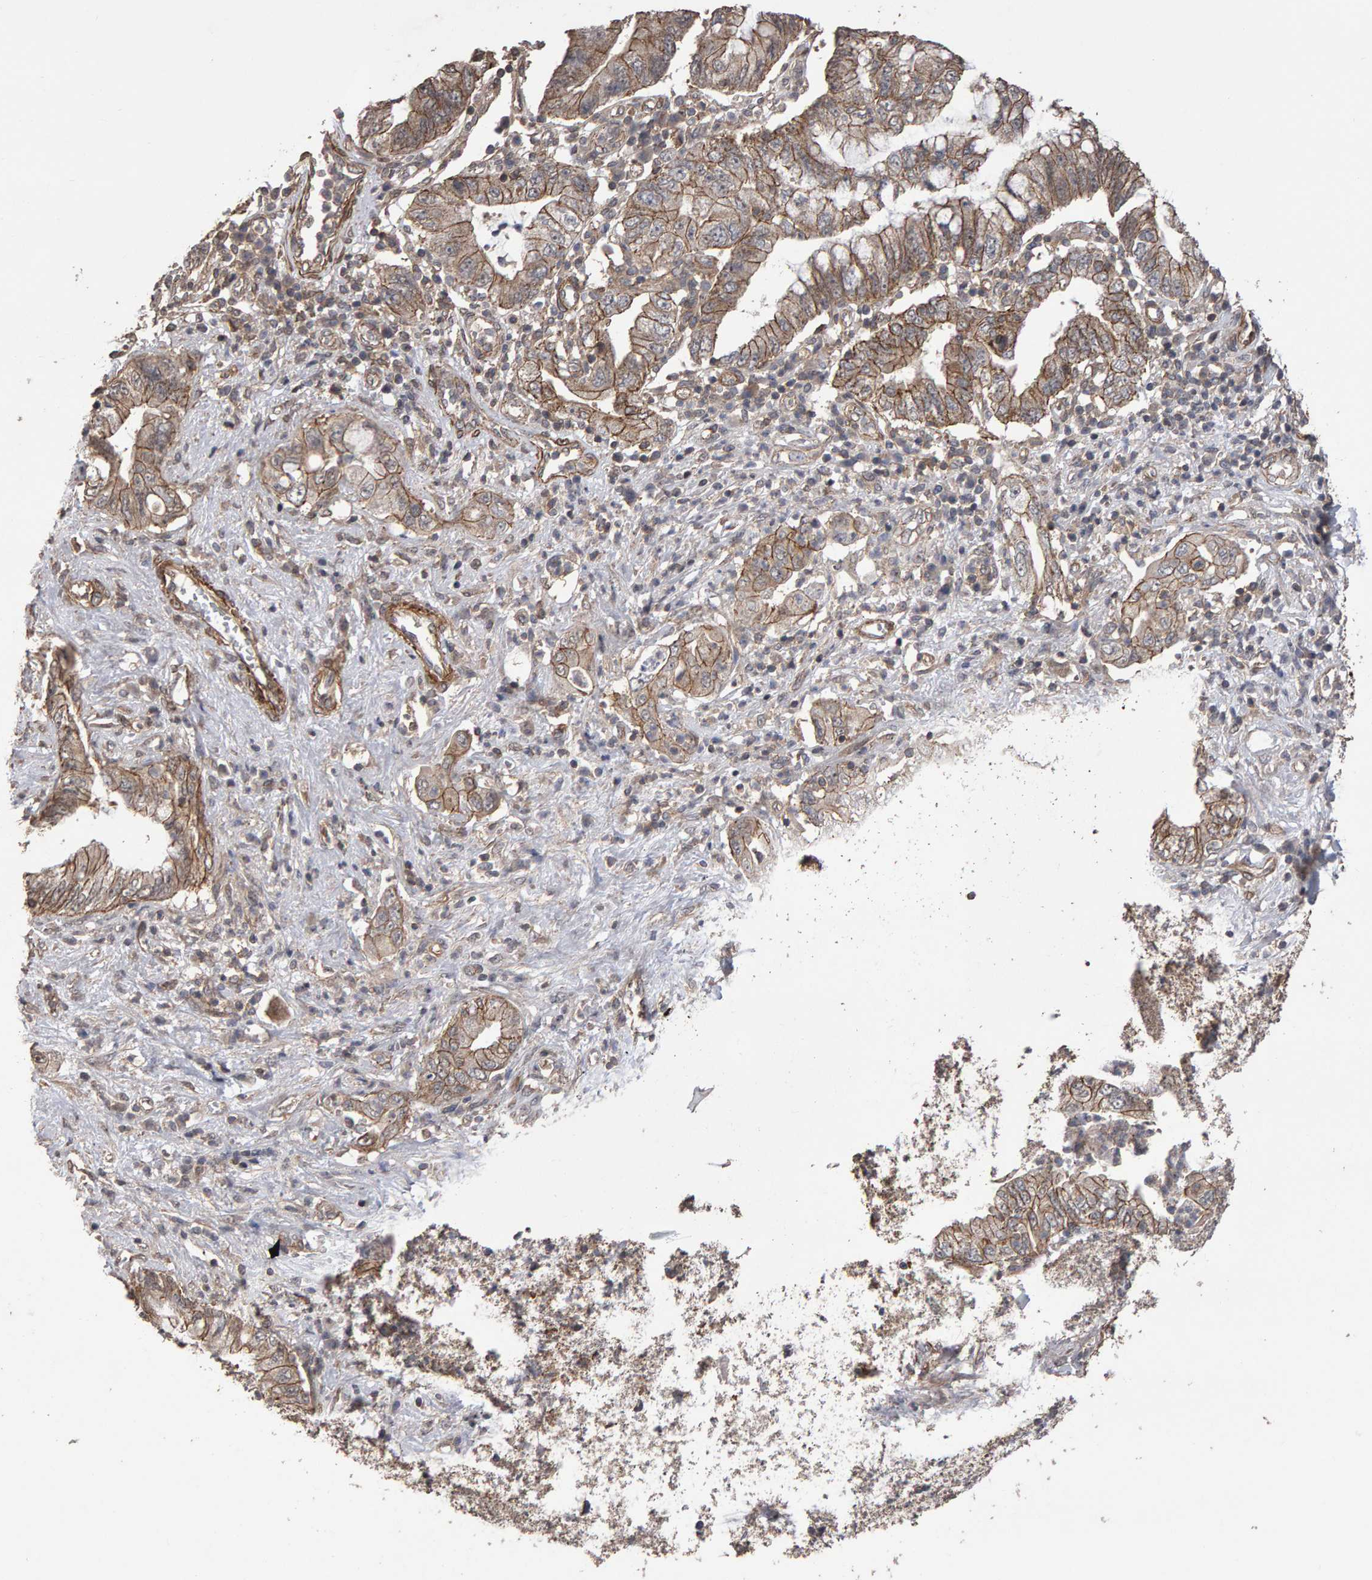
{"staining": {"intensity": "strong", "quantity": ">75%", "location": "cytoplasmic/membranous"}, "tissue": "pancreatic cancer", "cell_type": "Tumor cells", "image_type": "cancer", "snomed": [{"axis": "morphology", "description": "Adenocarcinoma, NOS"}, {"axis": "topography", "description": "Pancreas"}], "caption": "A histopathology image of pancreatic adenocarcinoma stained for a protein demonstrates strong cytoplasmic/membranous brown staining in tumor cells. The staining was performed using DAB, with brown indicating positive protein expression. Nuclei are stained blue with hematoxylin.", "gene": "SCRIB", "patient": {"sex": "female", "age": 73}}